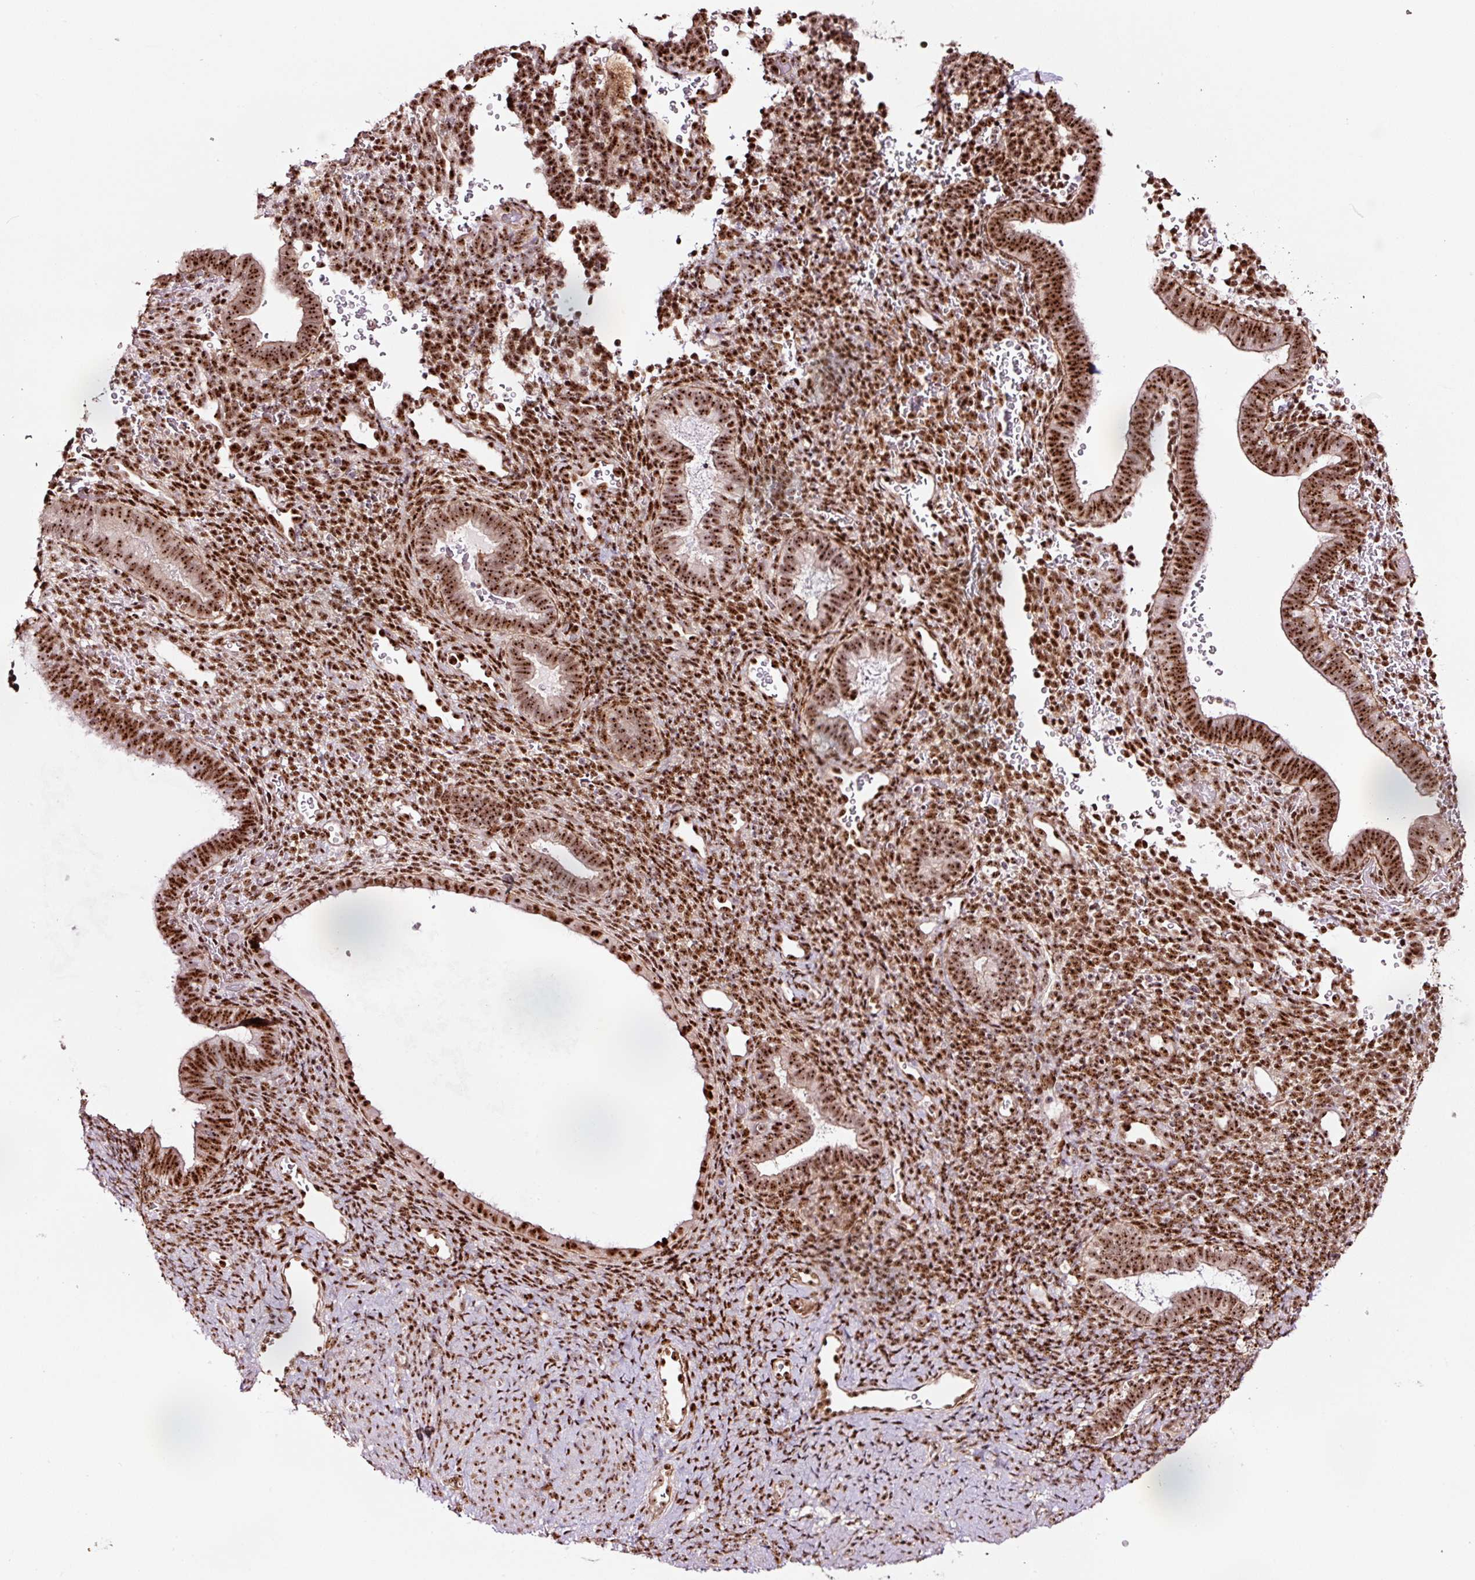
{"staining": {"intensity": "strong", "quantity": ">75%", "location": "nuclear"}, "tissue": "endometrium", "cell_type": "Cells in endometrial stroma", "image_type": "normal", "snomed": [{"axis": "morphology", "description": "Normal tissue, NOS"}, {"axis": "topography", "description": "Endometrium"}], "caption": "Immunohistochemistry (IHC) (DAB (3,3'-diaminobenzidine)) staining of unremarkable human endometrium exhibits strong nuclear protein staining in about >75% of cells in endometrial stroma. The staining was performed using DAB (3,3'-diaminobenzidine), with brown indicating positive protein expression. Nuclei are stained blue with hematoxylin.", "gene": "GNL3", "patient": {"sex": "female", "age": 34}}